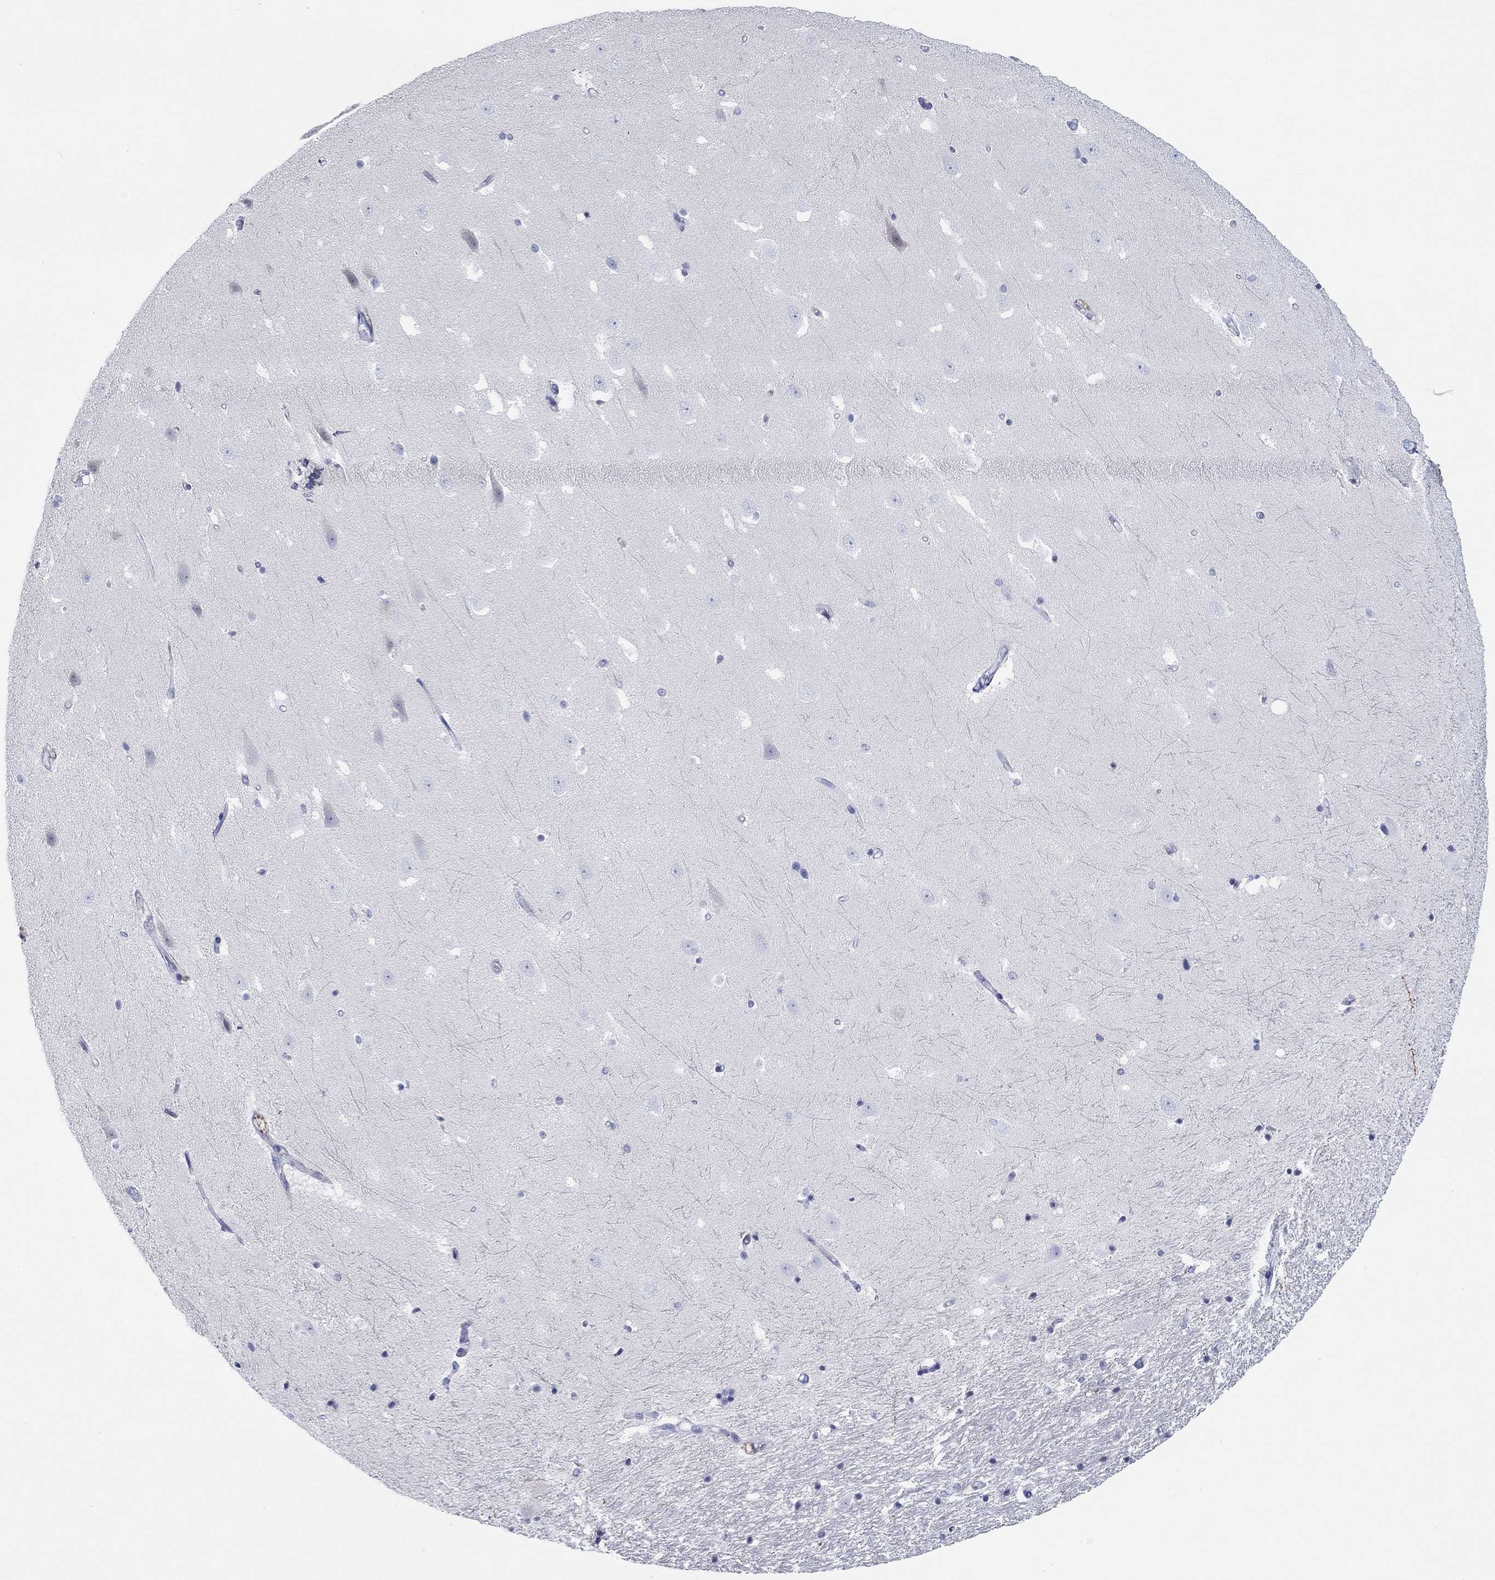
{"staining": {"intensity": "negative", "quantity": "none", "location": "none"}, "tissue": "hippocampus", "cell_type": "Glial cells", "image_type": "normal", "snomed": [{"axis": "morphology", "description": "Normal tissue, NOS"}, {"axis": "topography", "description": "Hippocampus"}], "caption": "Immunohistochemical staining of benign hippocampus shows no significant staining in glial cells.", "gene": "PDYN", "patient": {"sex": "male", "age": 49}}